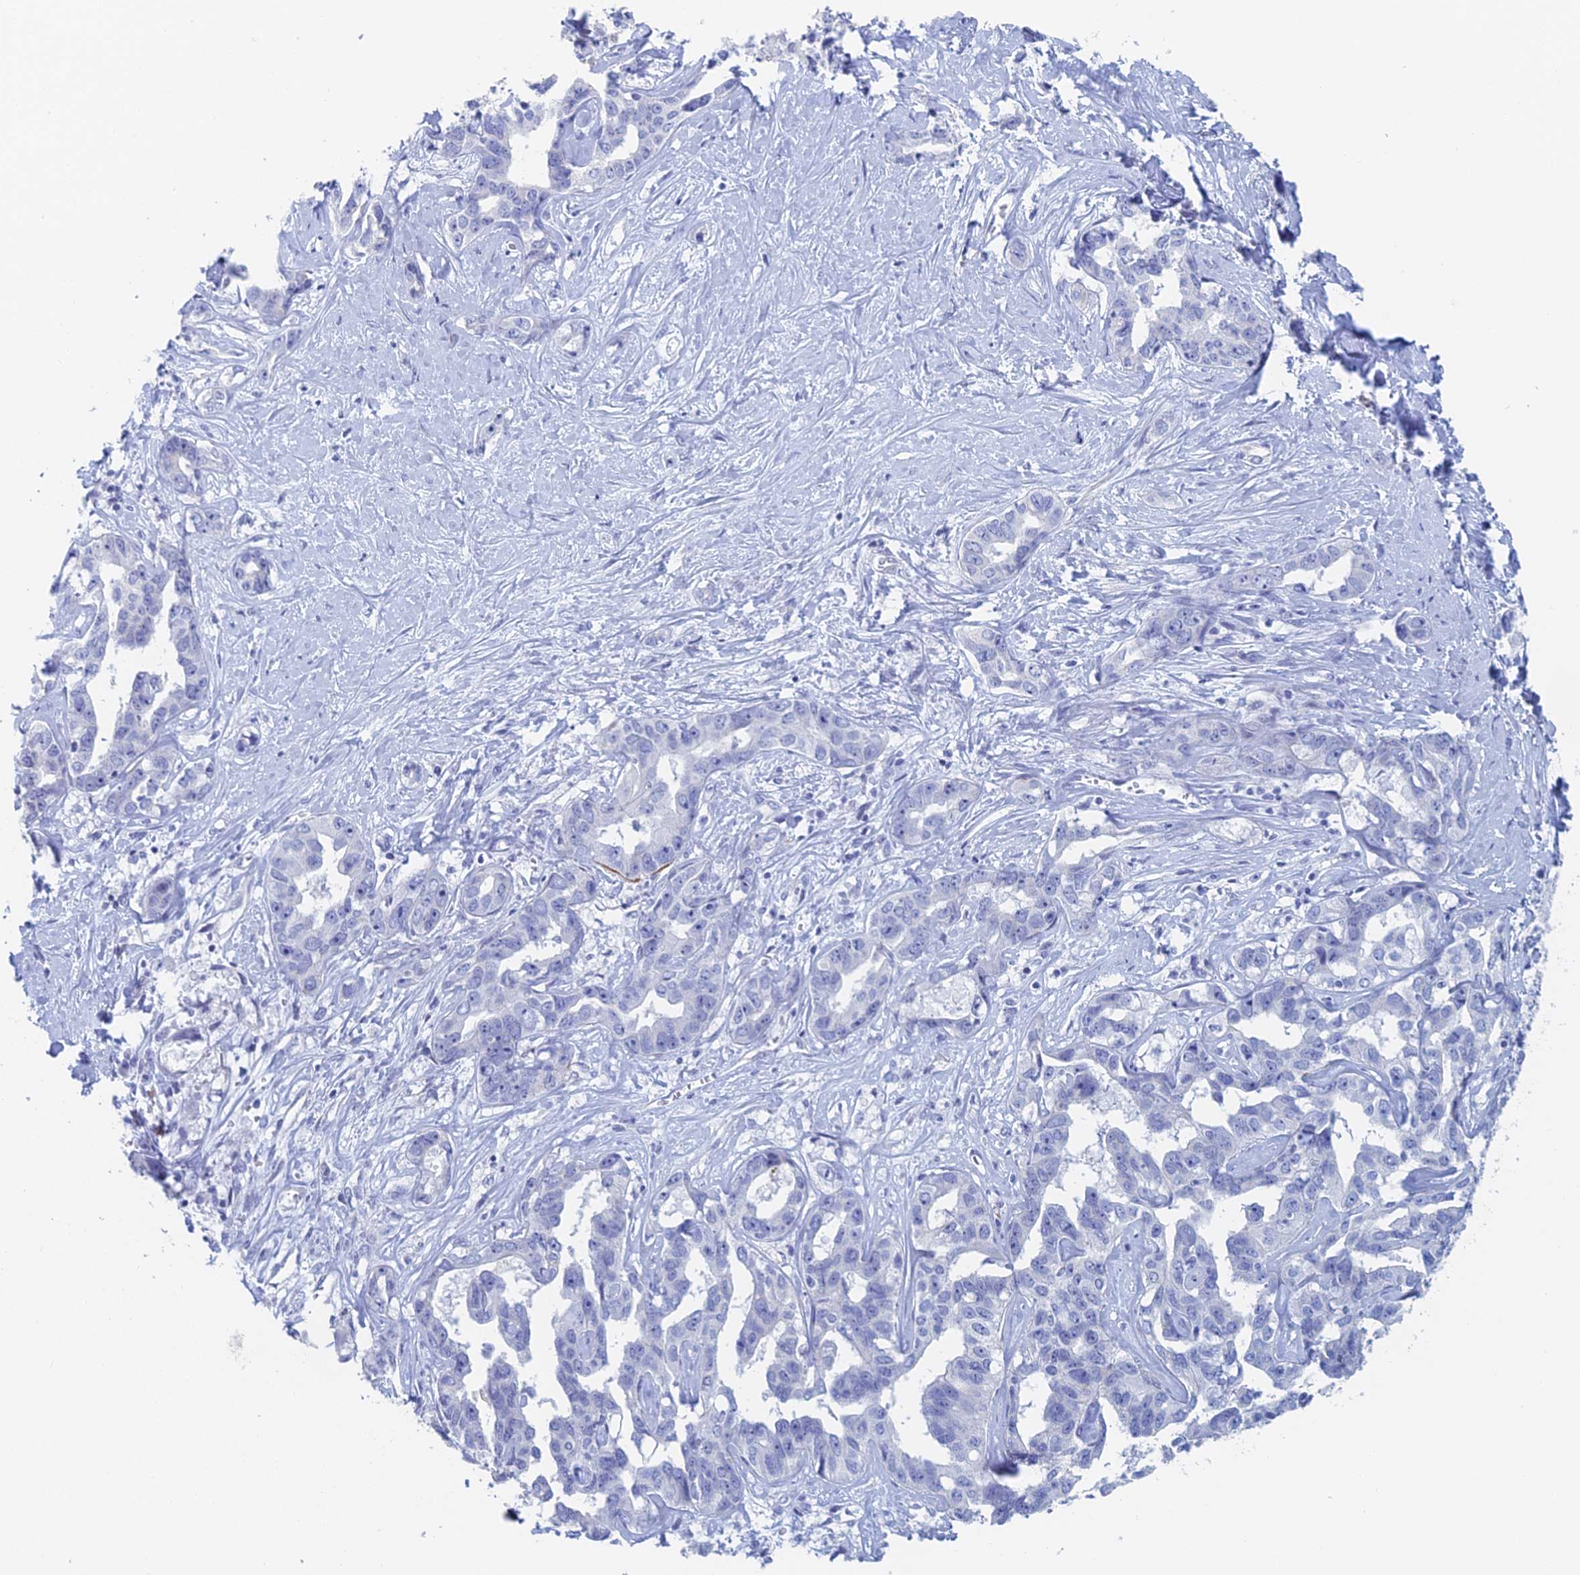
{"staining": {"intensity": "negative", "quantity": "none", "location": "none"}, "tissue": "liver cancer", "cell_type": "Tumor cells", "image_type": "cancer", "snomed": [{"axis": "morphology", "description": "Cholangiocarcinoma"}, {"axis": "topography", "description": "Liver"}], "caption": "The micrograph reveals no staining of tumor cells in liver cancer.", "gene": "KCNK18", "patient": {"sex": "male", "age": 59}}